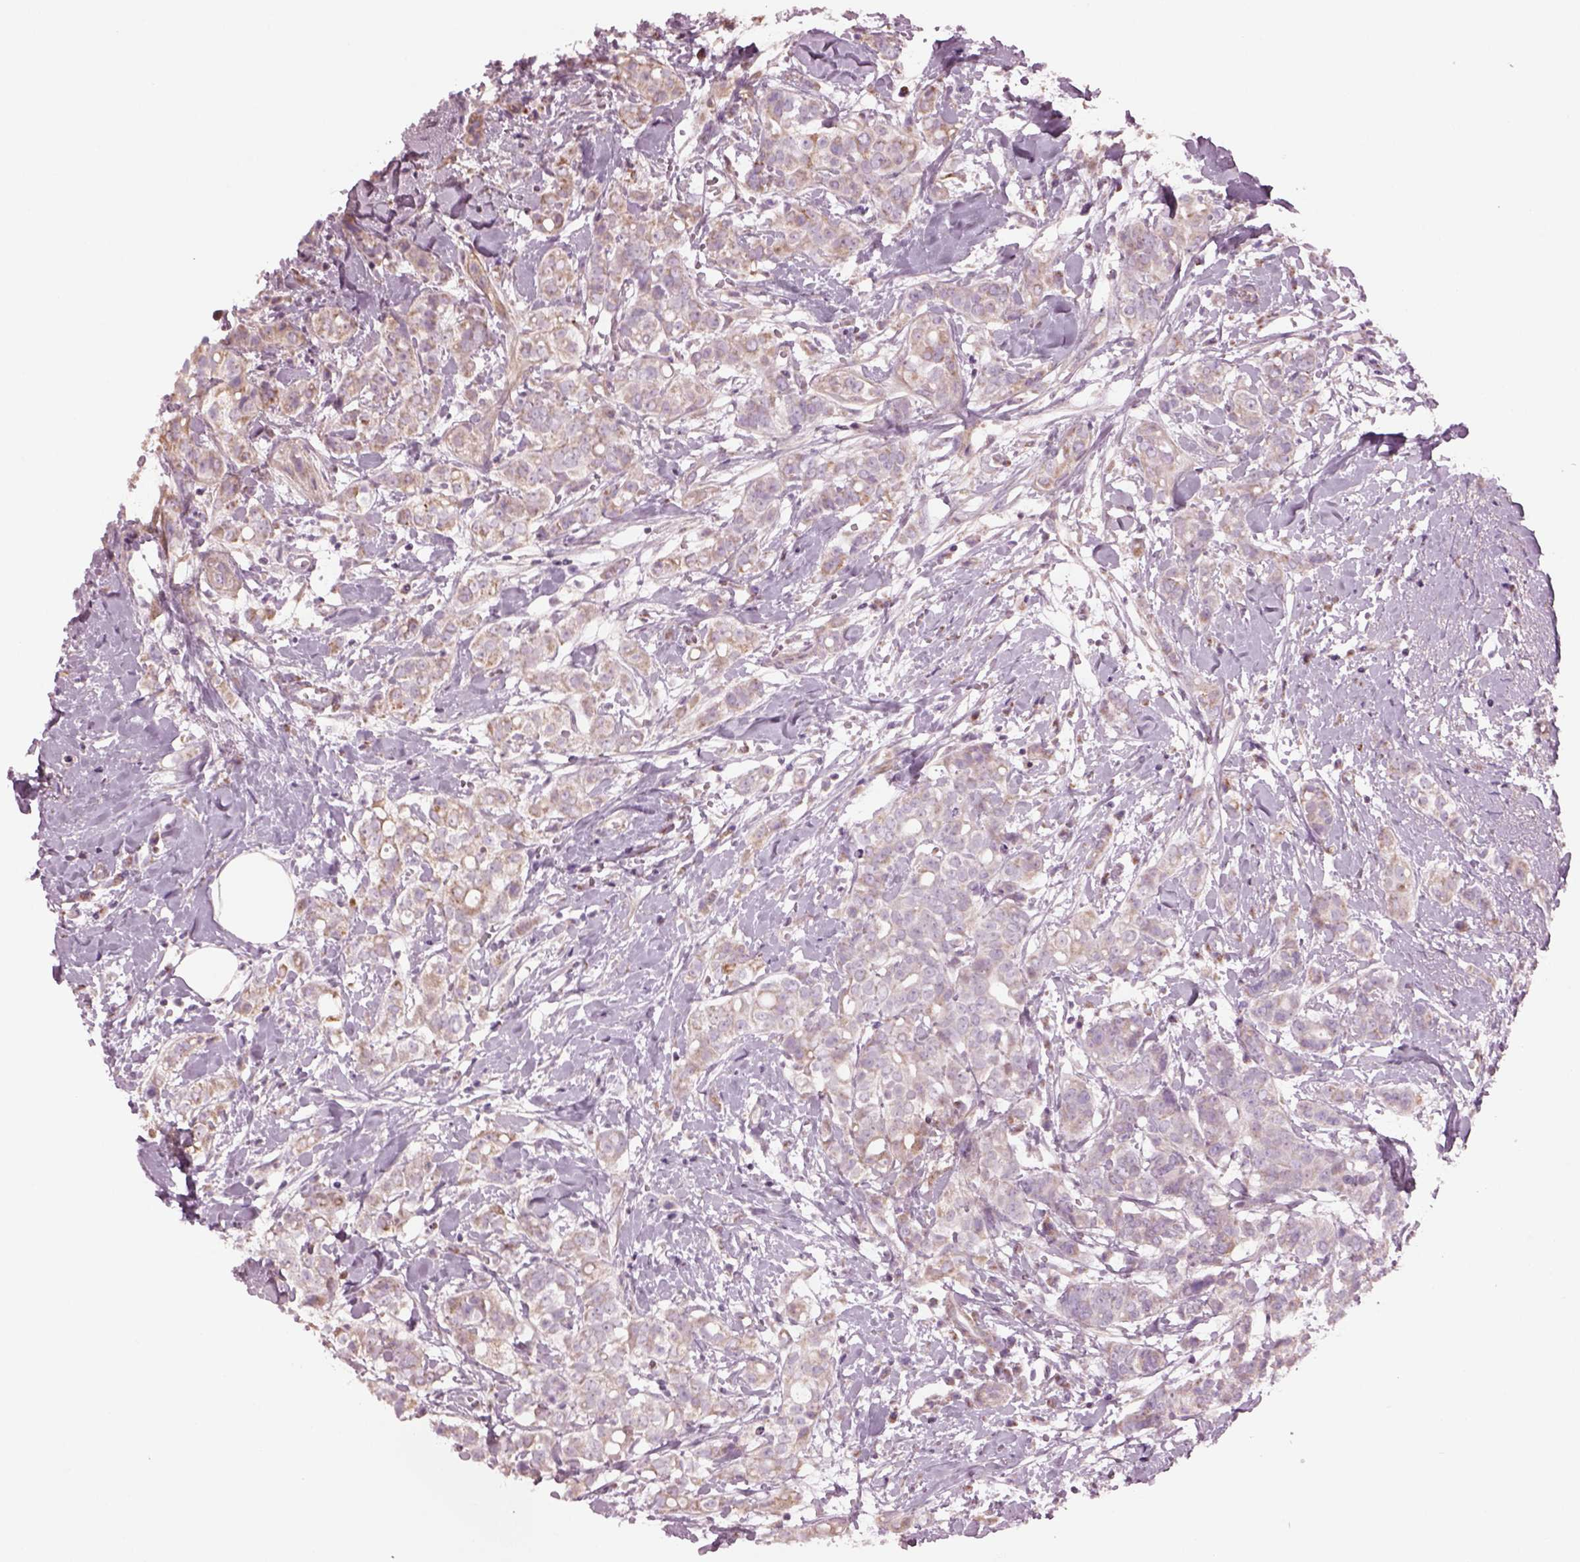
{"staining": {"intensity": "weak", "quantity": ">75%", "location": "cytoplasmic/membranous"}, "tissue": "breast cancer", "cell_type": "Tumor cells", "image_type": "cancer", "snomed": [{"axis": "morphology", "description": "Duct carcinoma"}, {"axis": "topography", "description": "Breast"}], "caption": "IHC photomicrograph of breast cancer (invasive ductal carcinoma) stained for a protein (brown), which shows low levels of weak cytoplasmic/membranous staining in approximately >75% of tumor cells.", "gene": "SPATA7", "patient": {"sex": "female", "age": 40}}